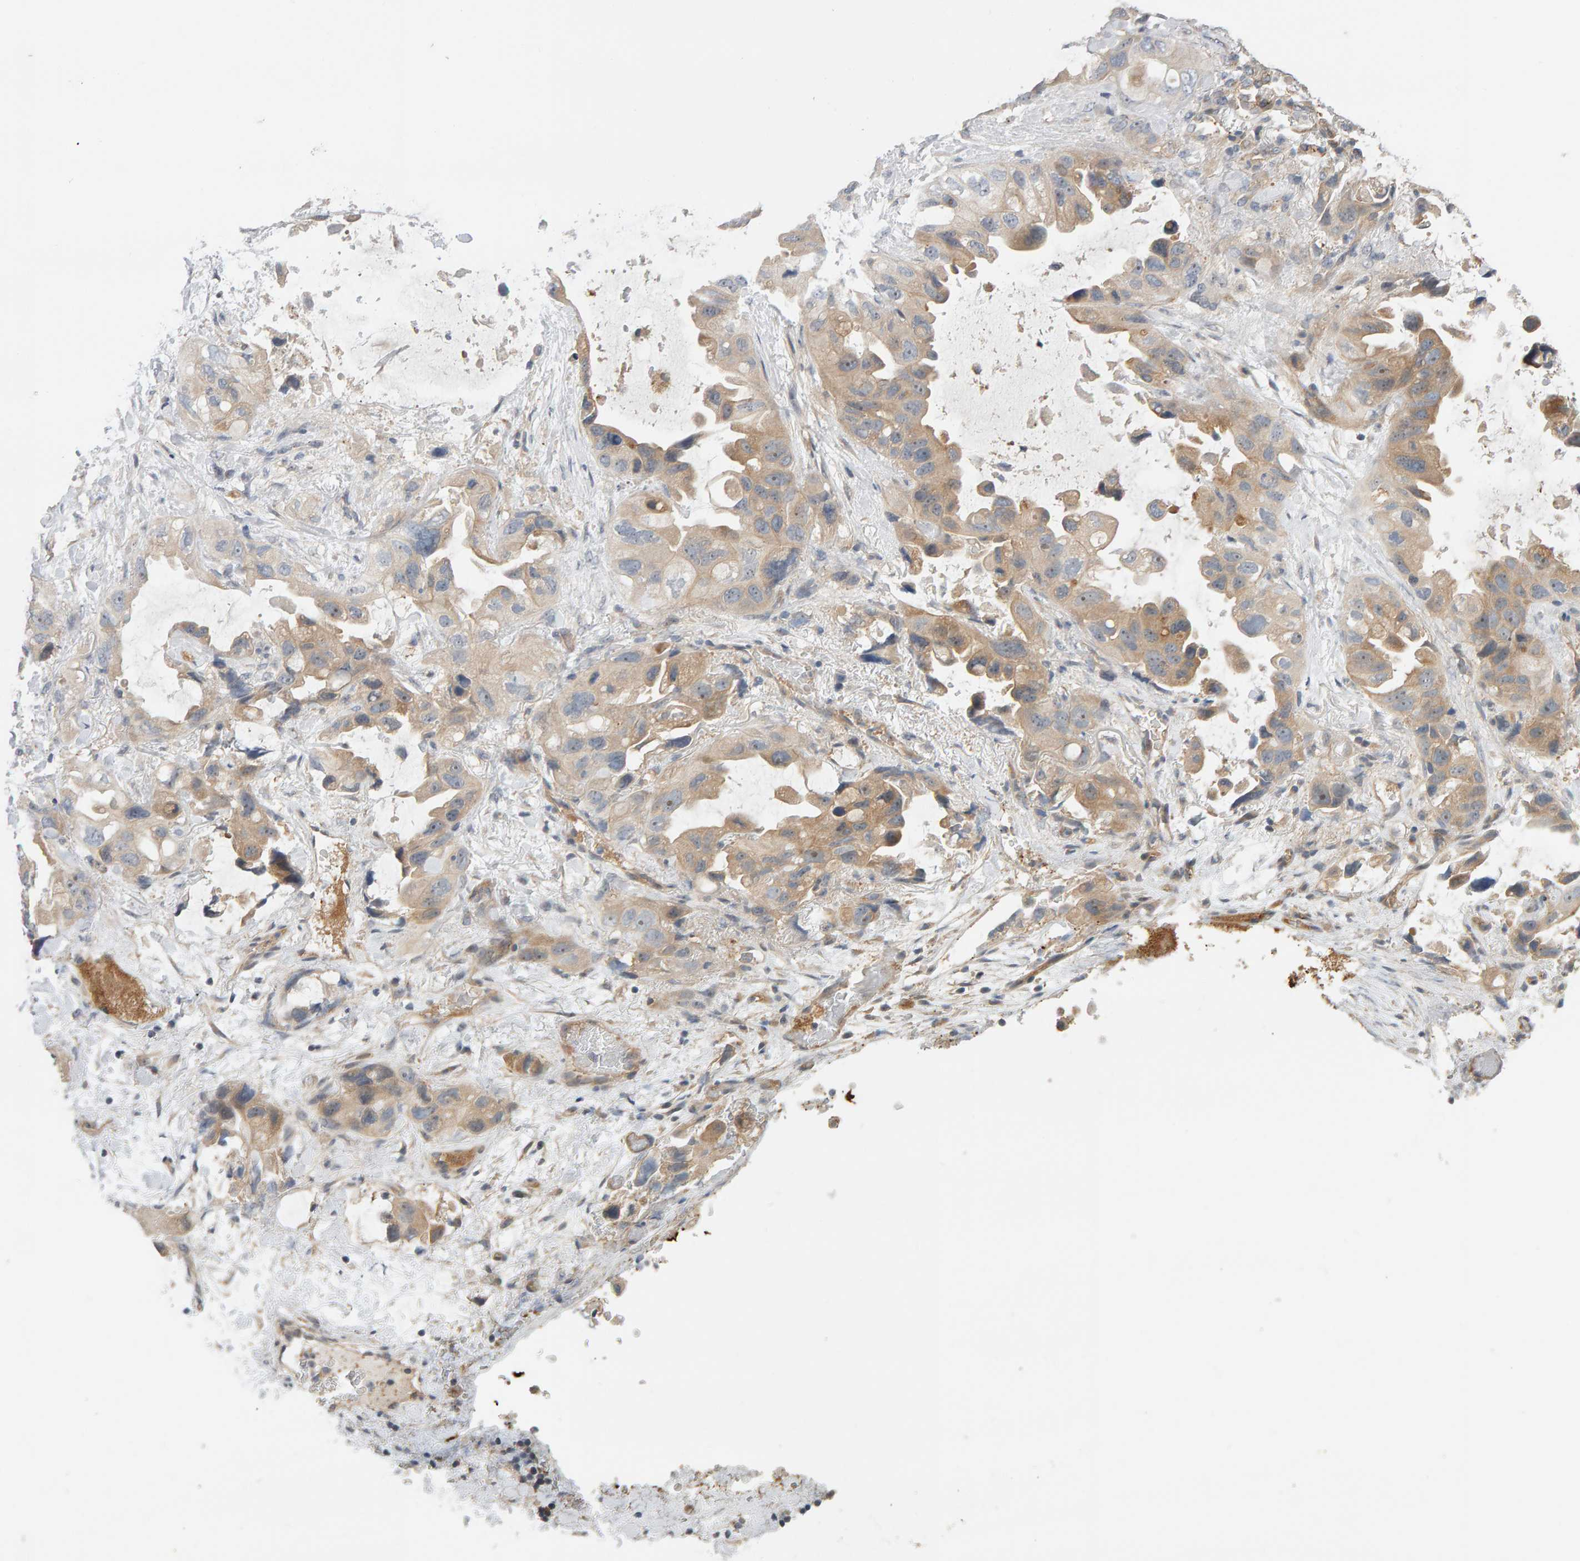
{"staining": {"intensity": "moderate", "quantity": "25%-75%", "location": "cytoplasmic/membranous"}, "tissue": "lung cancer", "cell_type": "Tumor cells", "image_type": "cancer", "snomed": [{"axis": "morphology", "description": "Squamous cell carcinoma, NOS"}, {"axis": "topography", "description": "Lung"}], "caption": "Squamous cell carcinoma (lung) tissue displays moderate cytoplasmic/membranous expression in about 25%-75% of tumor cells, visualized by immunohistochemistry.", "gene": "PPP1R16A", "patient": {"sex": "female", "age": 73}}